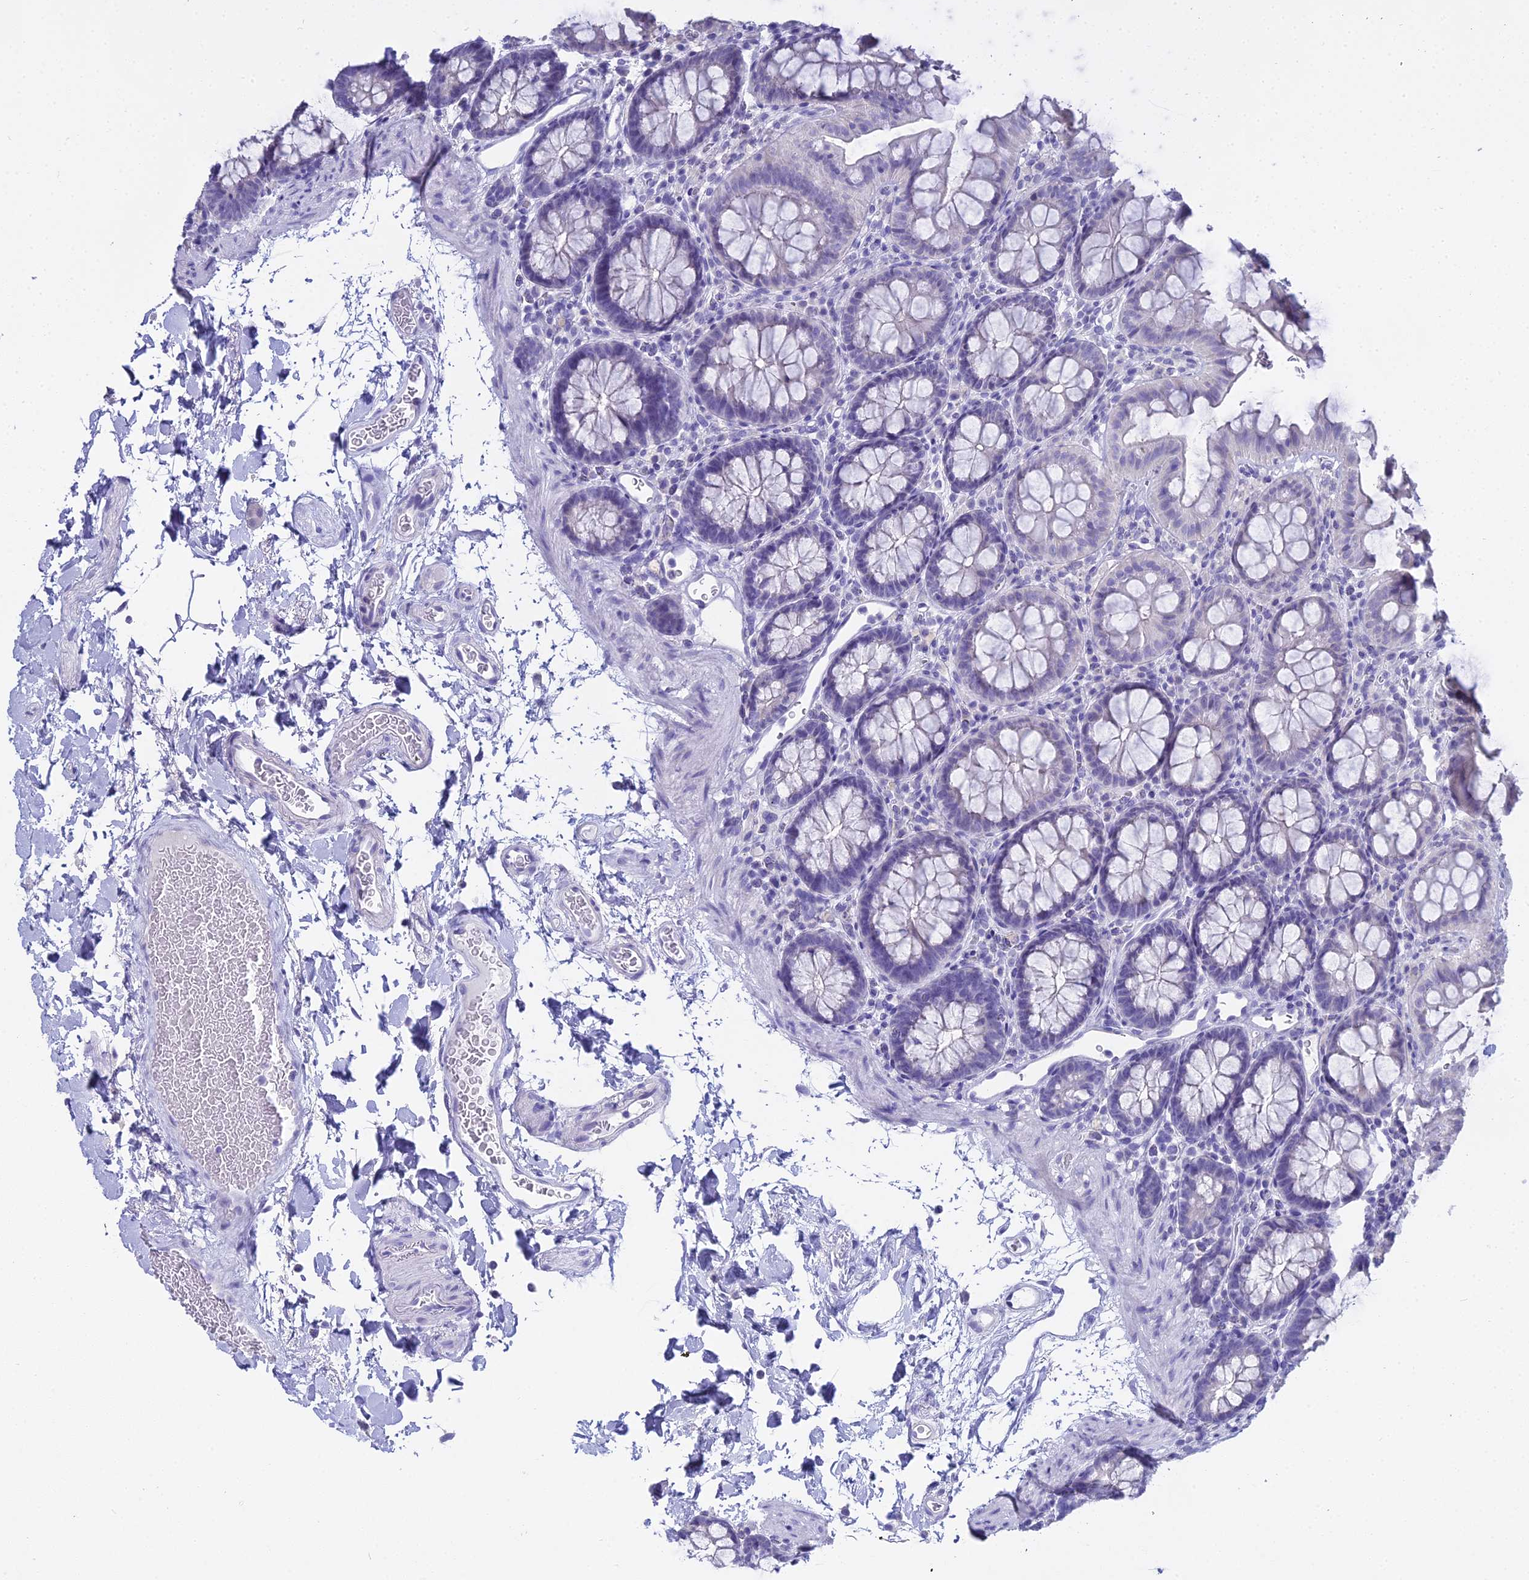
{"staining": {"intensity": "negative", "quantity": "none", "location": "none"}, "tissue": "colon", "cell_type": "Endothelial cells", "image_type": "normal", "snomed": [{"axis": "morphology", "description": "Normal tissue, NOS"}, {"axis": "topography", "description": "Colon"}], "caption": "Immunohistochemistry photomicrograph of benign human colon stained for a protein (brown), which demonstrates no staining in endothelial cells.", "gene": "S100A7", "patient": {"sex": "male", "age": 75}}